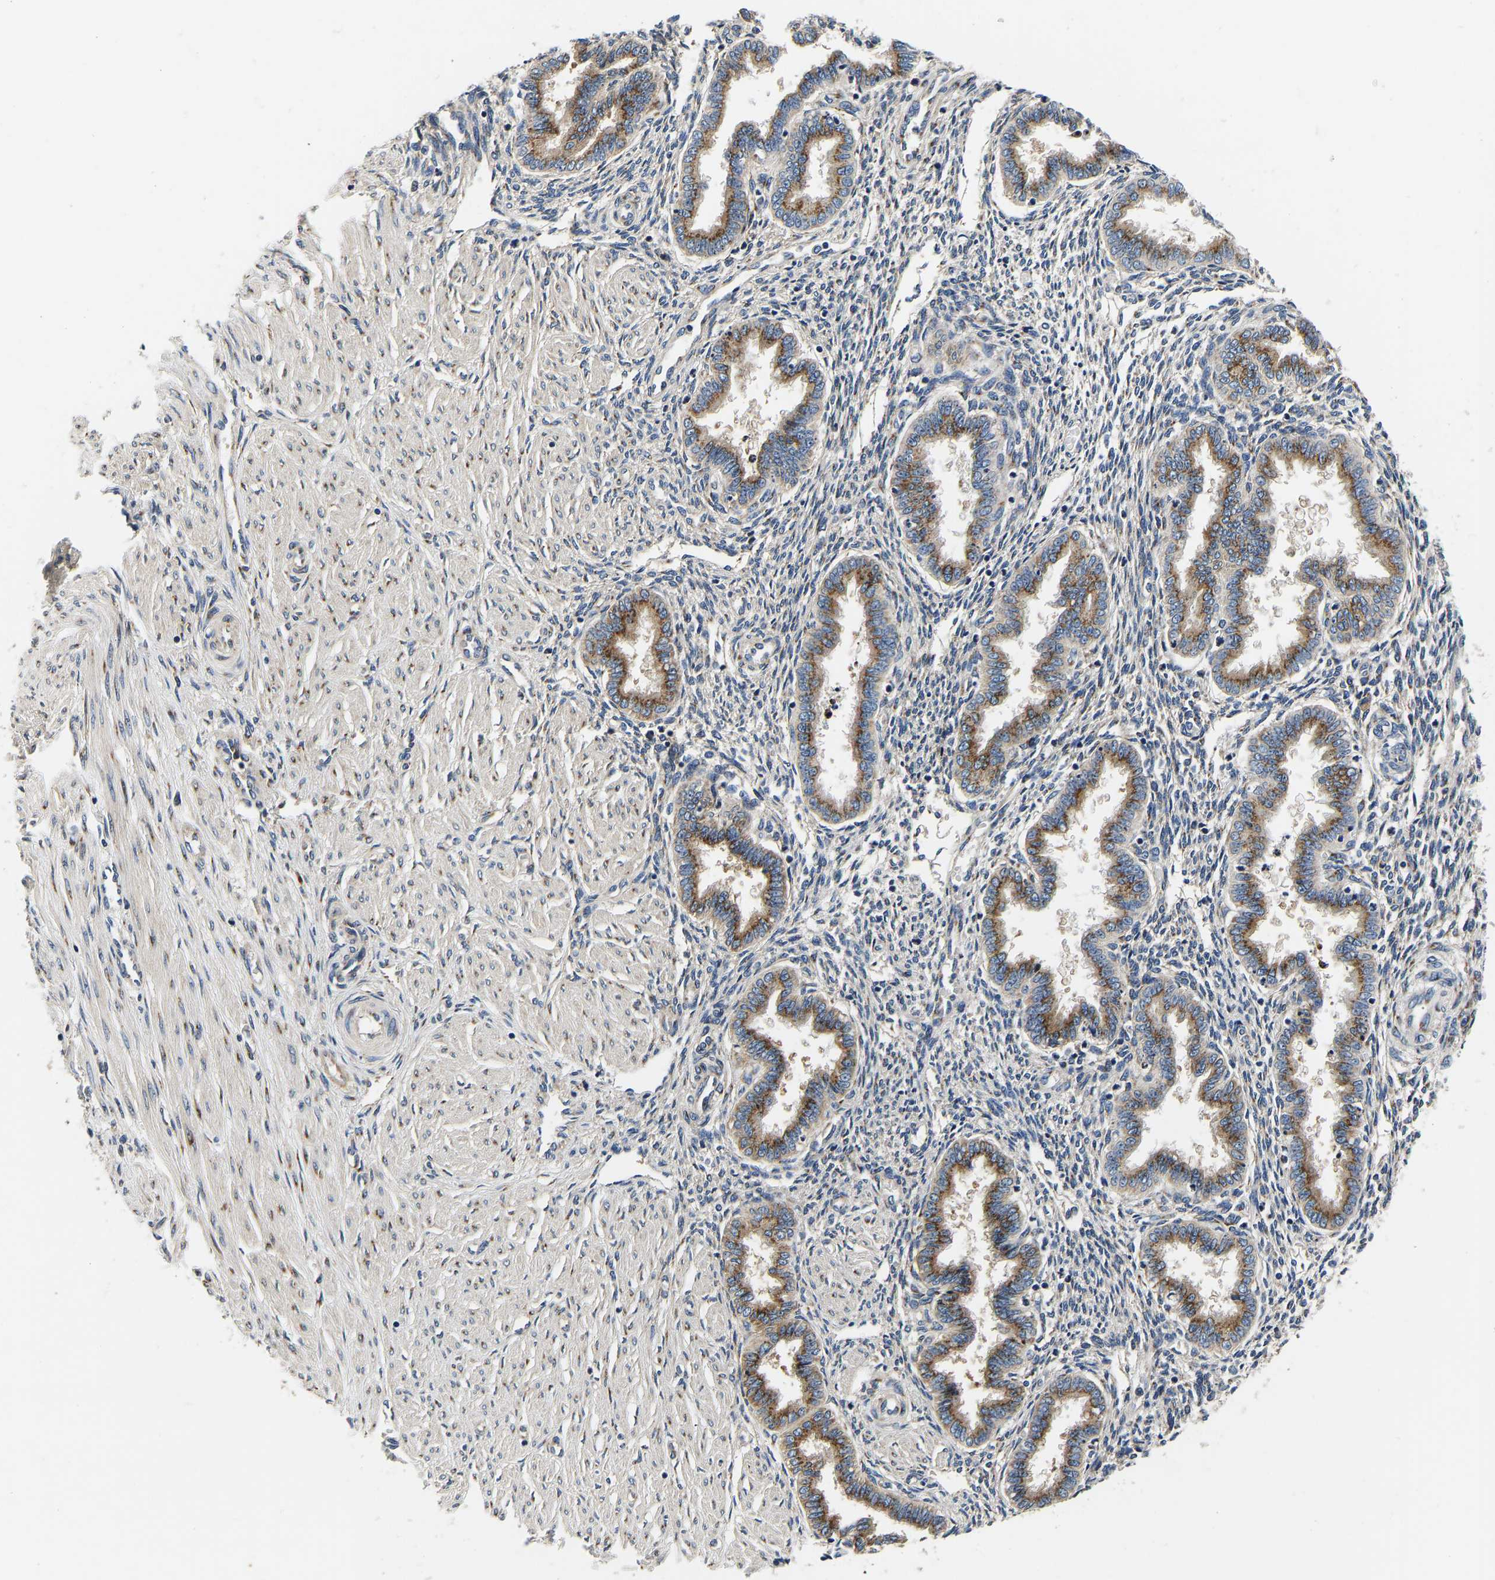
{"staining": {"intensity": "negative", "quantity": "none", "location": "none"}, "tissue": "endometrium", "cell_type": "Cells in endometrial stroma", "image_type": "normal", "snomed": [{"axis": "morphology", "description": "Normal tissue, NOS"}, {"axis": "topography", "description": "Endometrium"}], "caption": "DAB (3,3'-diaminobenzidine) immunohistochemical staining of normal human endometrium shows no significant staining in cells in endometrial stroma. (Immunohistochemistry, brightfield microscopy, high magnification).", "gene": "RABAC1", "patient": {"sex": "female", "age": 33}}